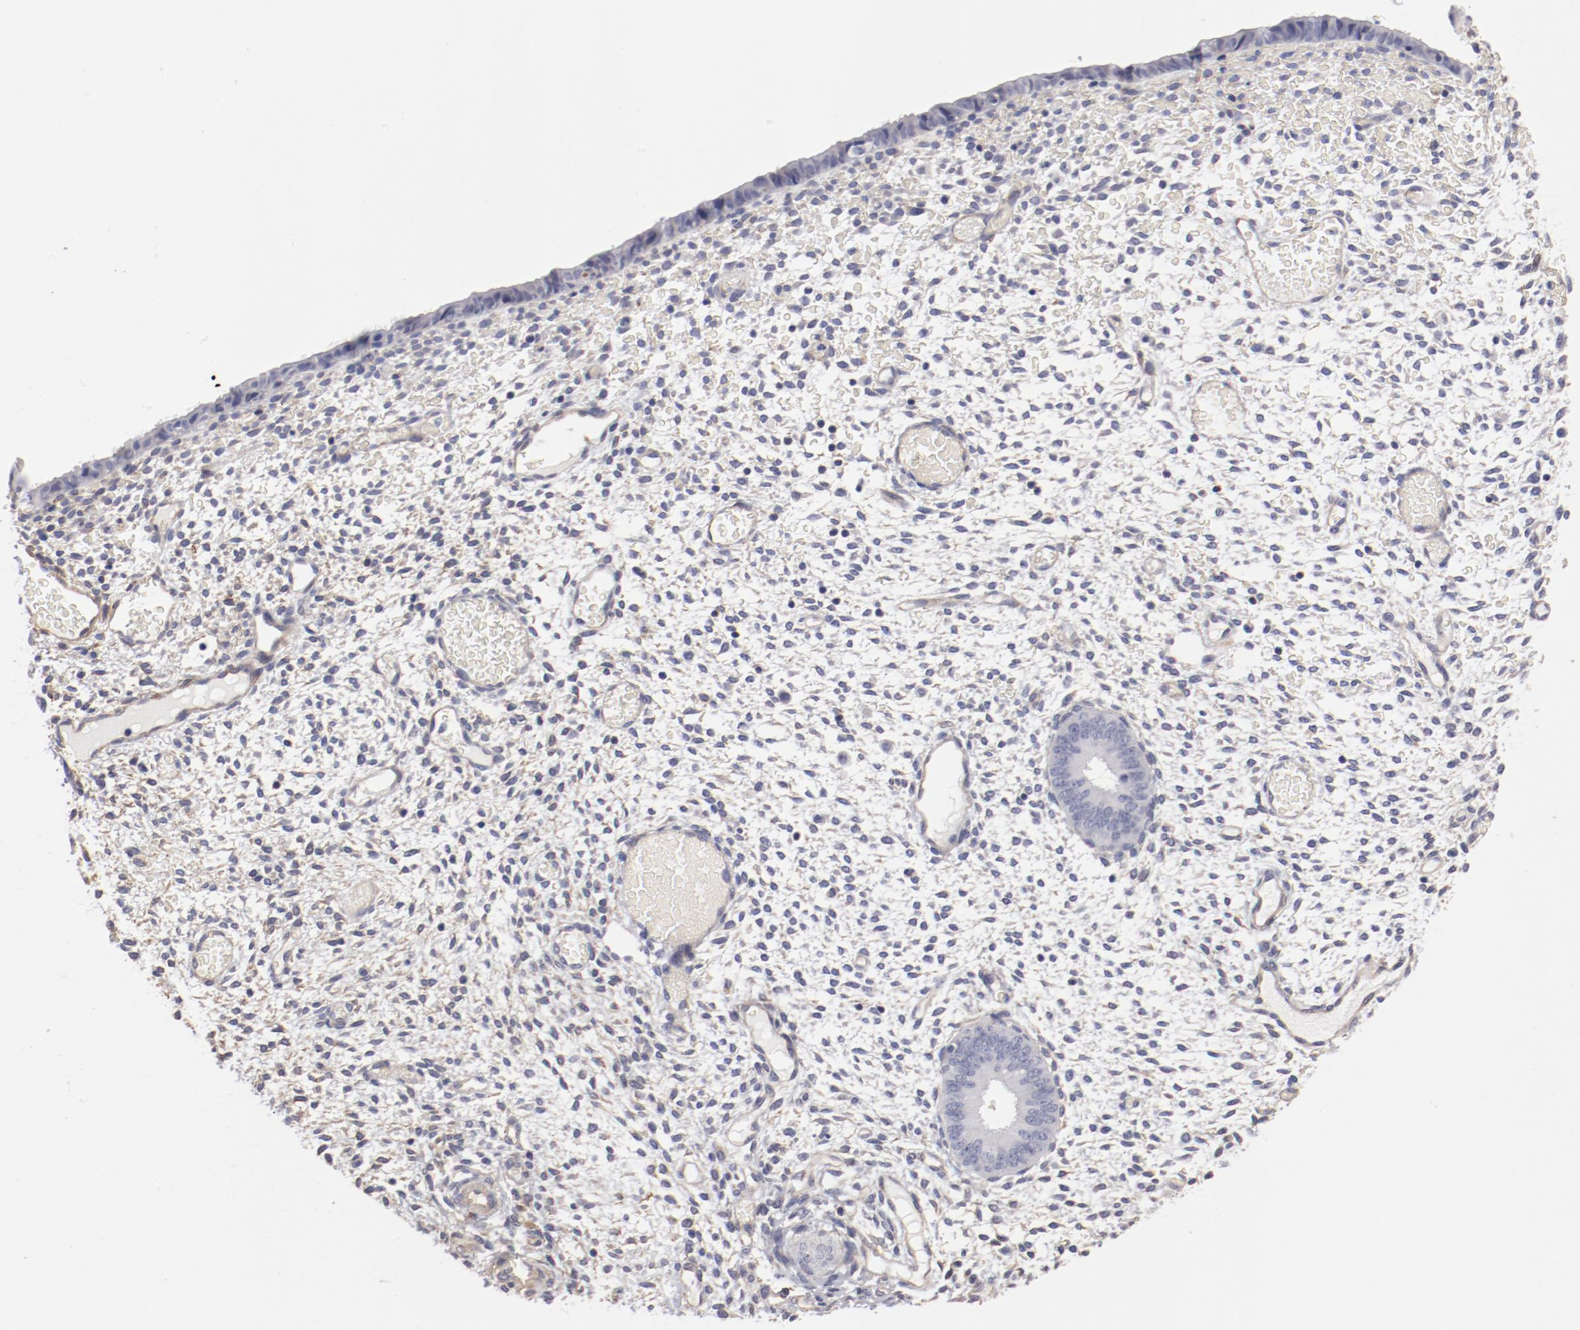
{"staining": {"intensity": "negative", "quantity": "none", "location": "none"}, "tissue": "endometrium", "cell_type": "Cells in endometrial stroma", "image_type": "normal", "snomed": [{"axis": "morphology", "description": "Normal tissue, NOS"}, {"axis": "topography", "description": "Endometrium"}], "caption": "Immunohistochemistry (IHC) image of normal endometrium: human endometrium stained with DAB (3,3'-diaminobenzidine) displays no significant protein expression in cells in endometrial stroma.", "gene": "LAX1", "patient": {"sex": "female", "age": 42}}